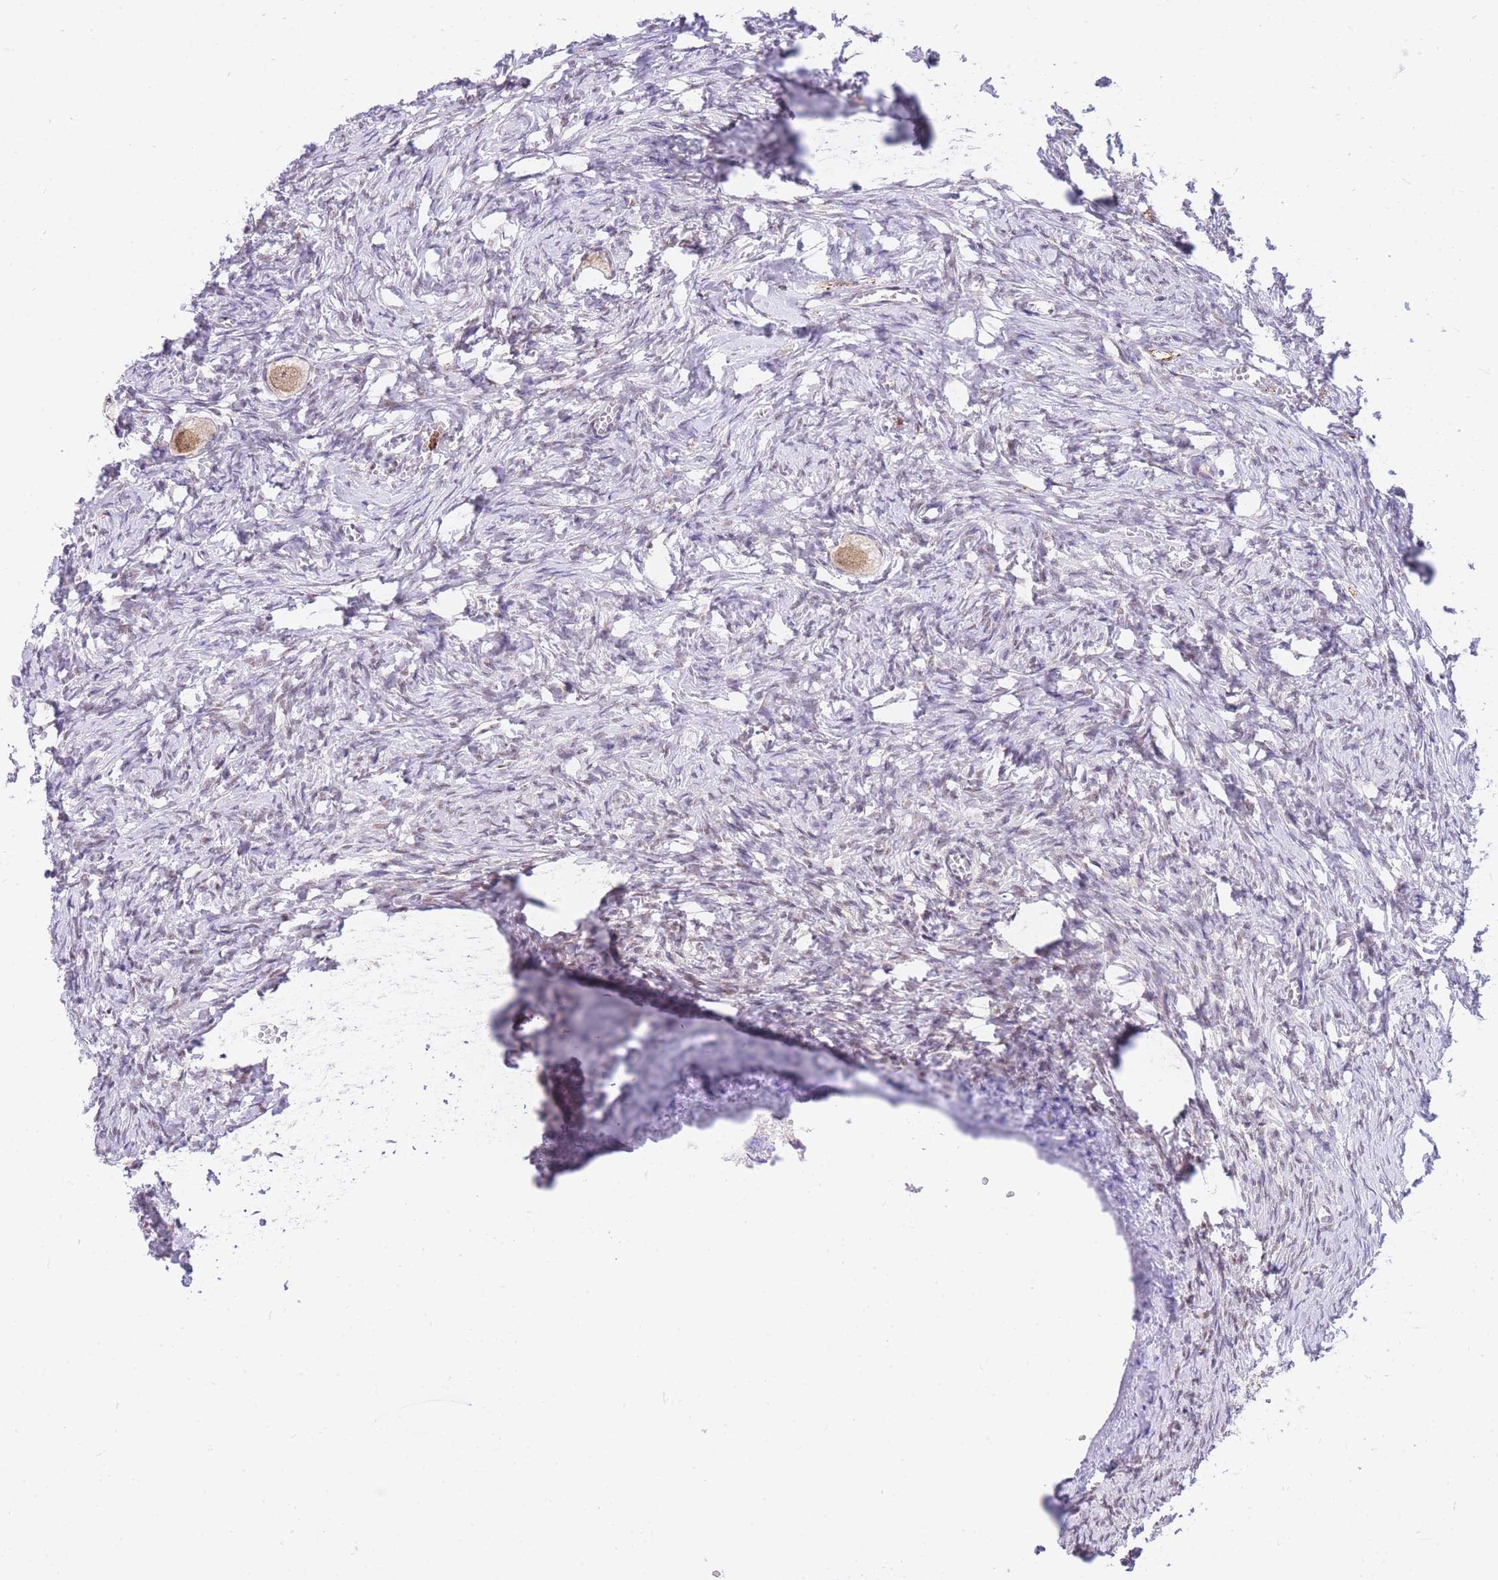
{"staining": {"intensity": "moderate", "quantity": ">75%", "location": "nuclear"}, "tissue": "ovary", "cell_type": "Follicle cells", "image_type": "normal", "snomed": [{"axis": "morphology", "description": "Normal tissue, NOS"}, {"axis": "topography", "description": "Ovary"}], "caption": "Benign ovary shows moderate nuclear expression in about >75% of follicle cells Ihc stains the protein in brown and the nuclei are stained blue..", "gene": "S100PBP", "patient": {"sex": "female", "age": 27}}